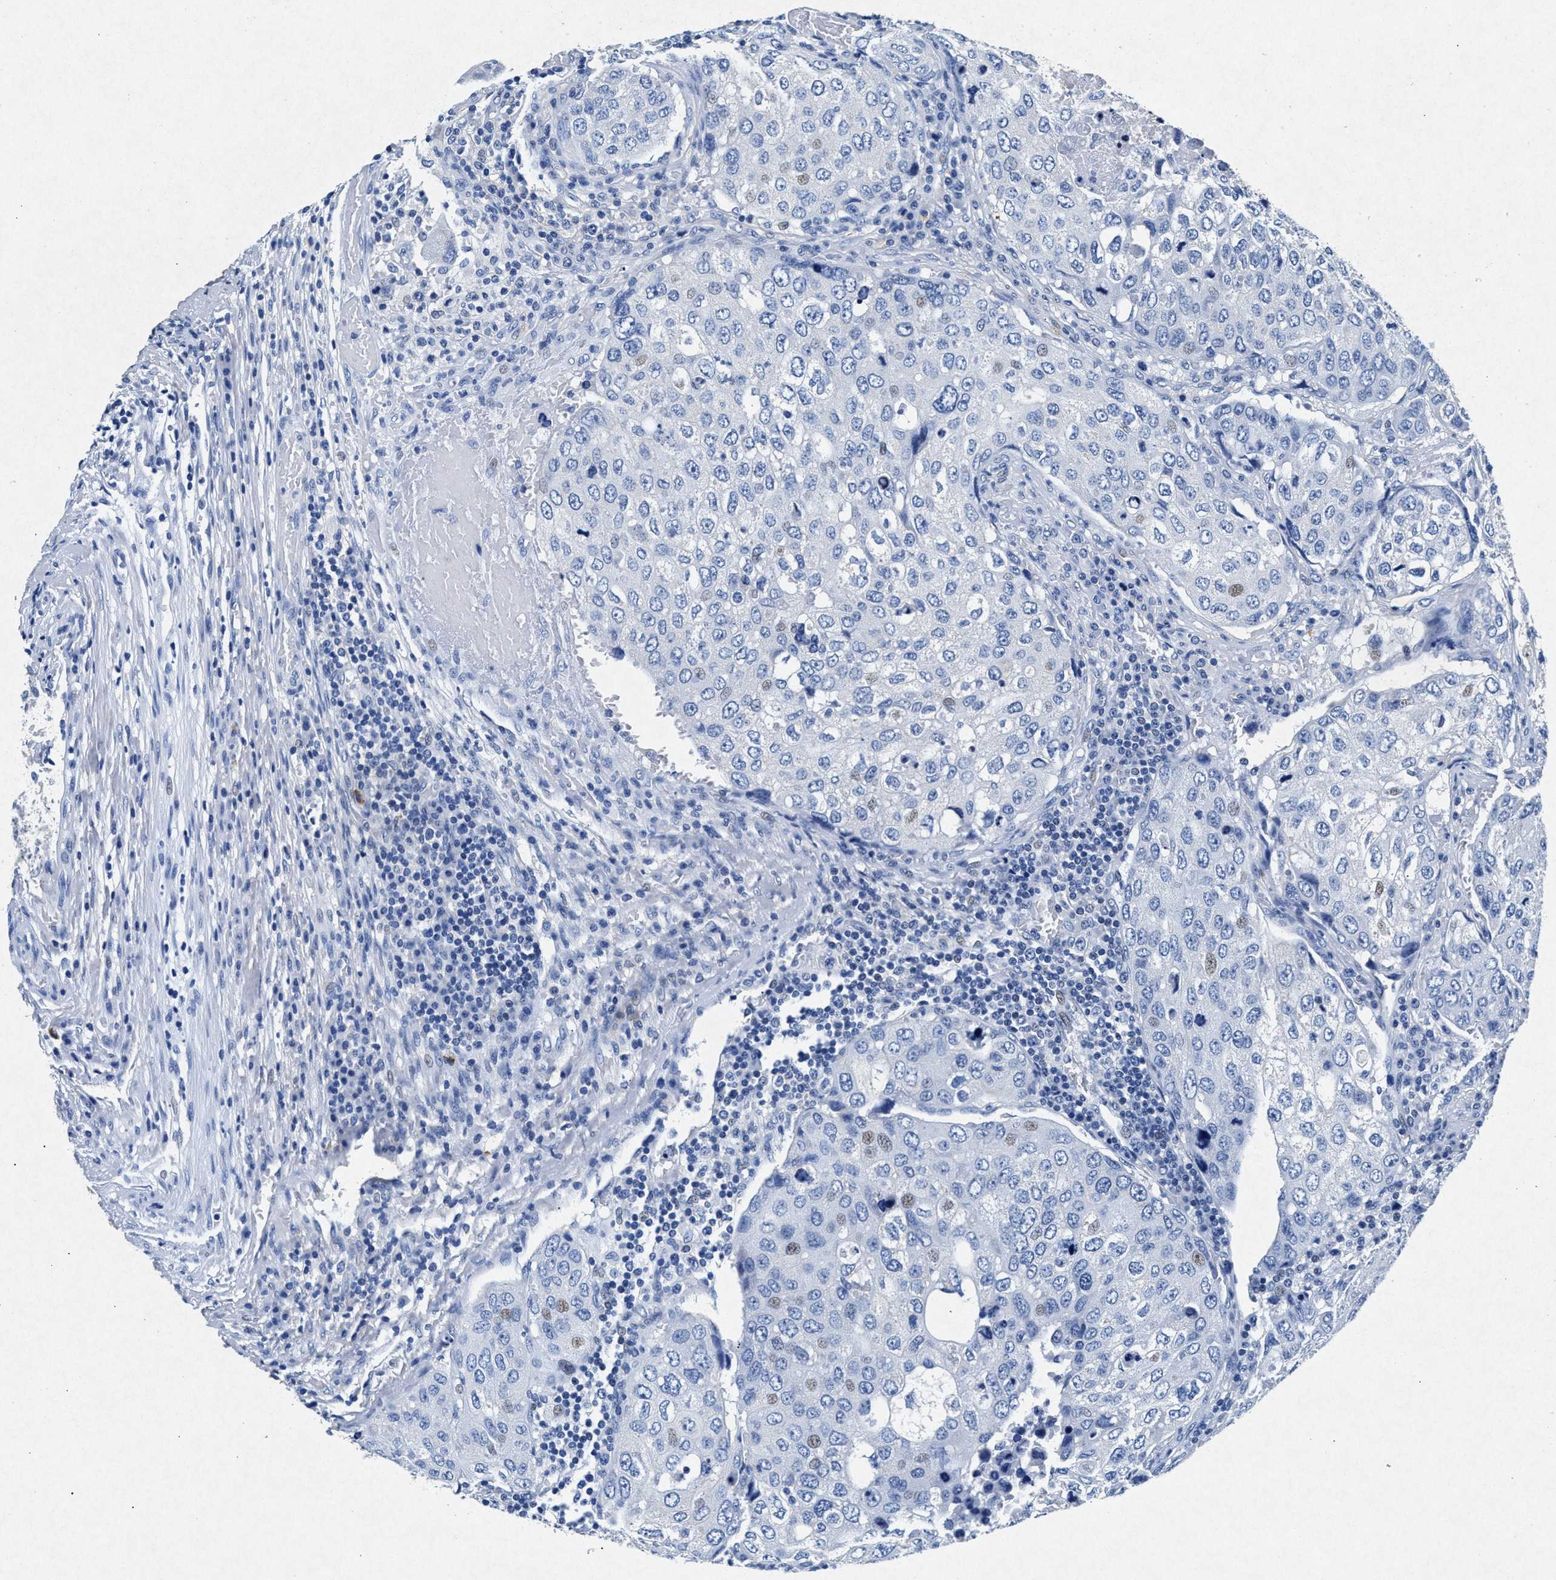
{"staining": {"intensity": "weak", "quantity": "<25%", "location": "nuclear"}, "tissue": "urothelial cancer", "cell_type": "Tumor cells", "image_type": "cancer", "snomed": [{"axis": "morphology", "description": "Urothelial carcinoma, High grade"}, {"axis": "topography", "description": "Lymph node"}, {"axis": "topography", "description": "Urinary bladder"}], "caption": "Tumor cells are negative for protein expression in human urothelial cancer.", "gene": "MAP6", "patient": {"sex": "male", "age": 51}}